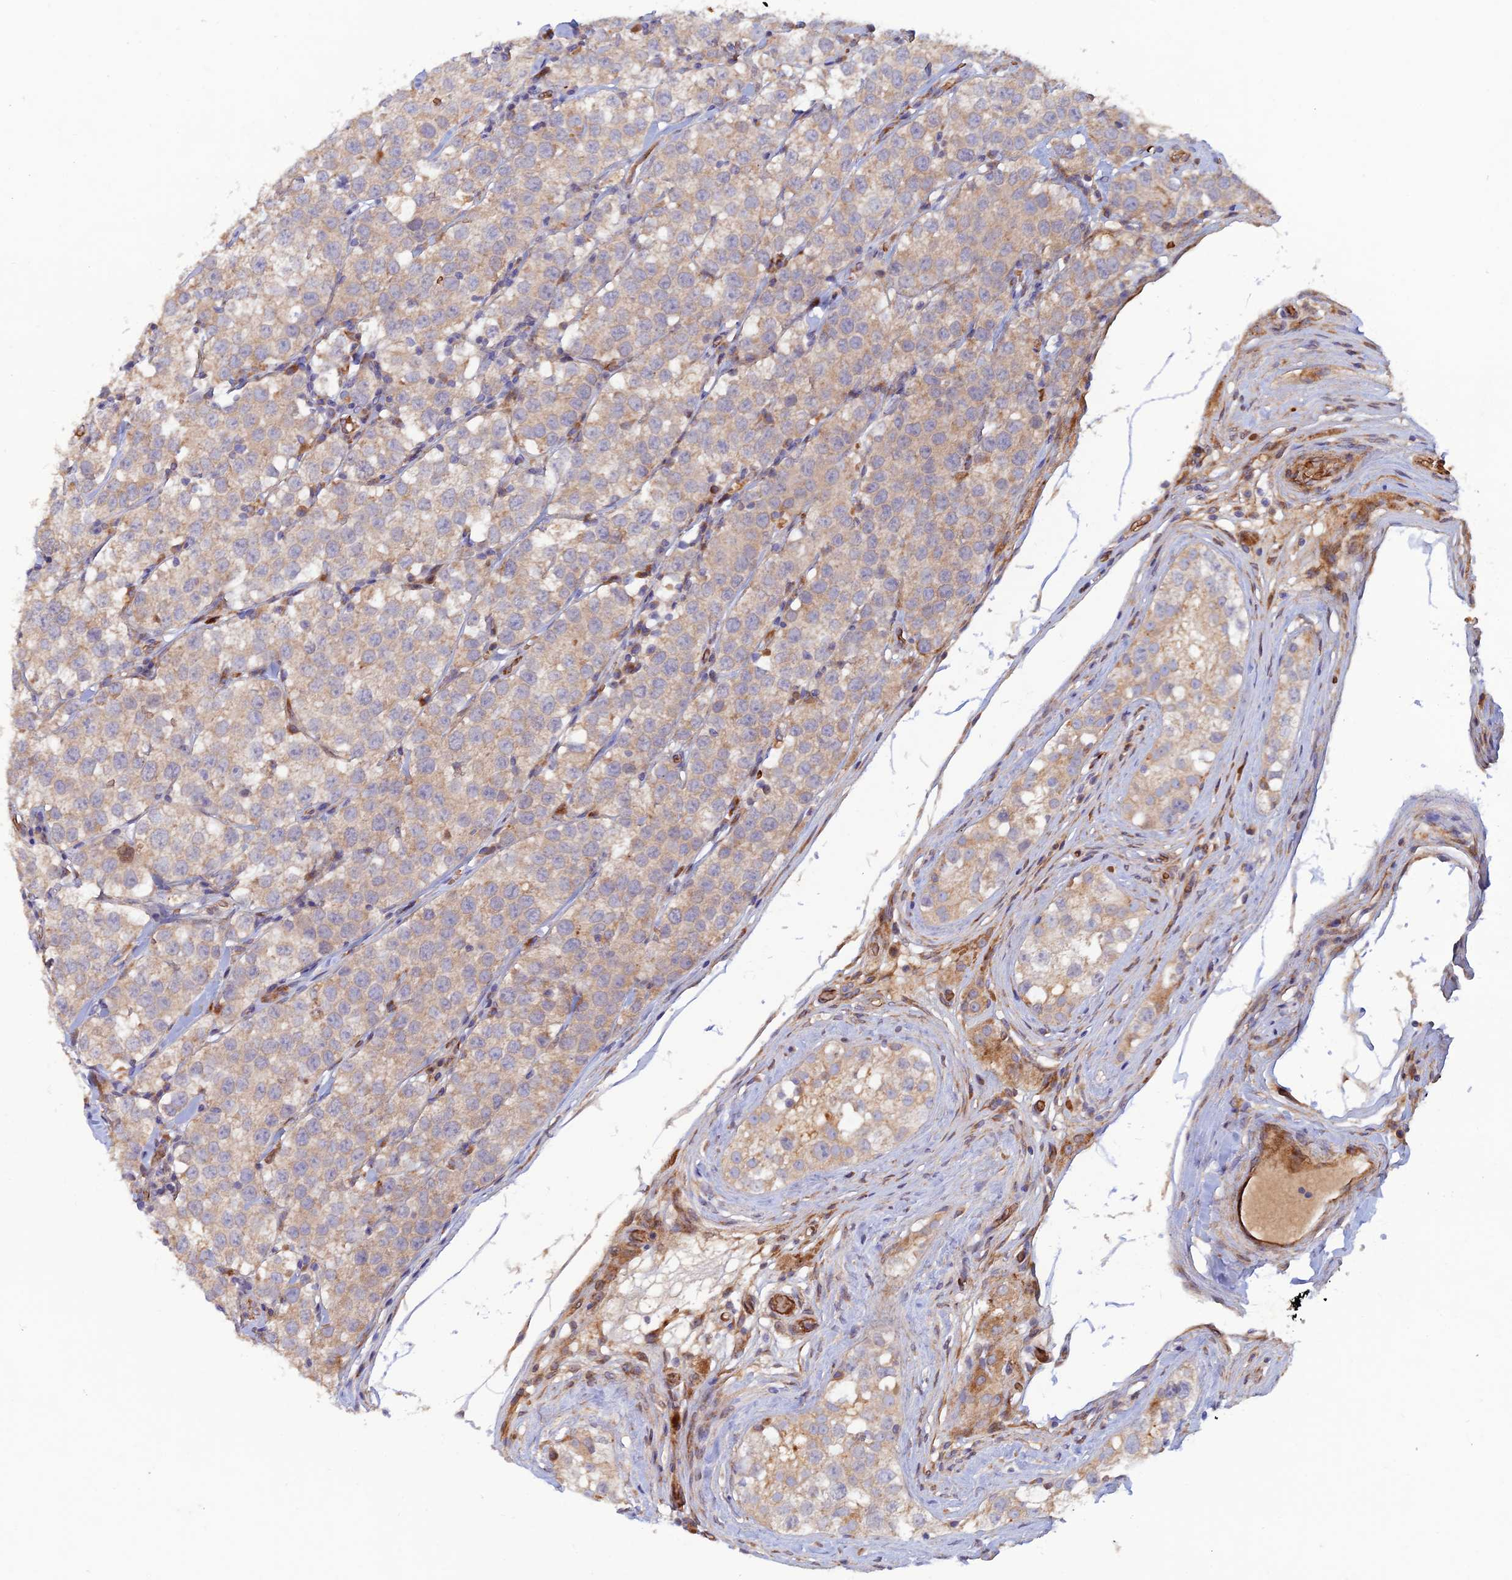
{"staining": {"intensity": "weak", "quantity": "25%-75%", "location": "cytoplasmic/membranous"}, "tissue": "testis cancer", "cell_type": "Tumor cells", "image_type": "cancer", "snomed": [{"axis": "morphology", "description": "Seminoma, NOS"}, {"axis": "topography", "description": "Testis"}], "caption": "Protein expression by immunohistochemistry (IHC) demonstrates weak cytoplasmic/membranous expression in approximately 25%-75% of tumor cells in seminoma (testis). (brown staining indicates protein expression, while blue staining denotes nuclei).", "gene": "GMCL1", "patient": {"sex": "male", "age": 34}}